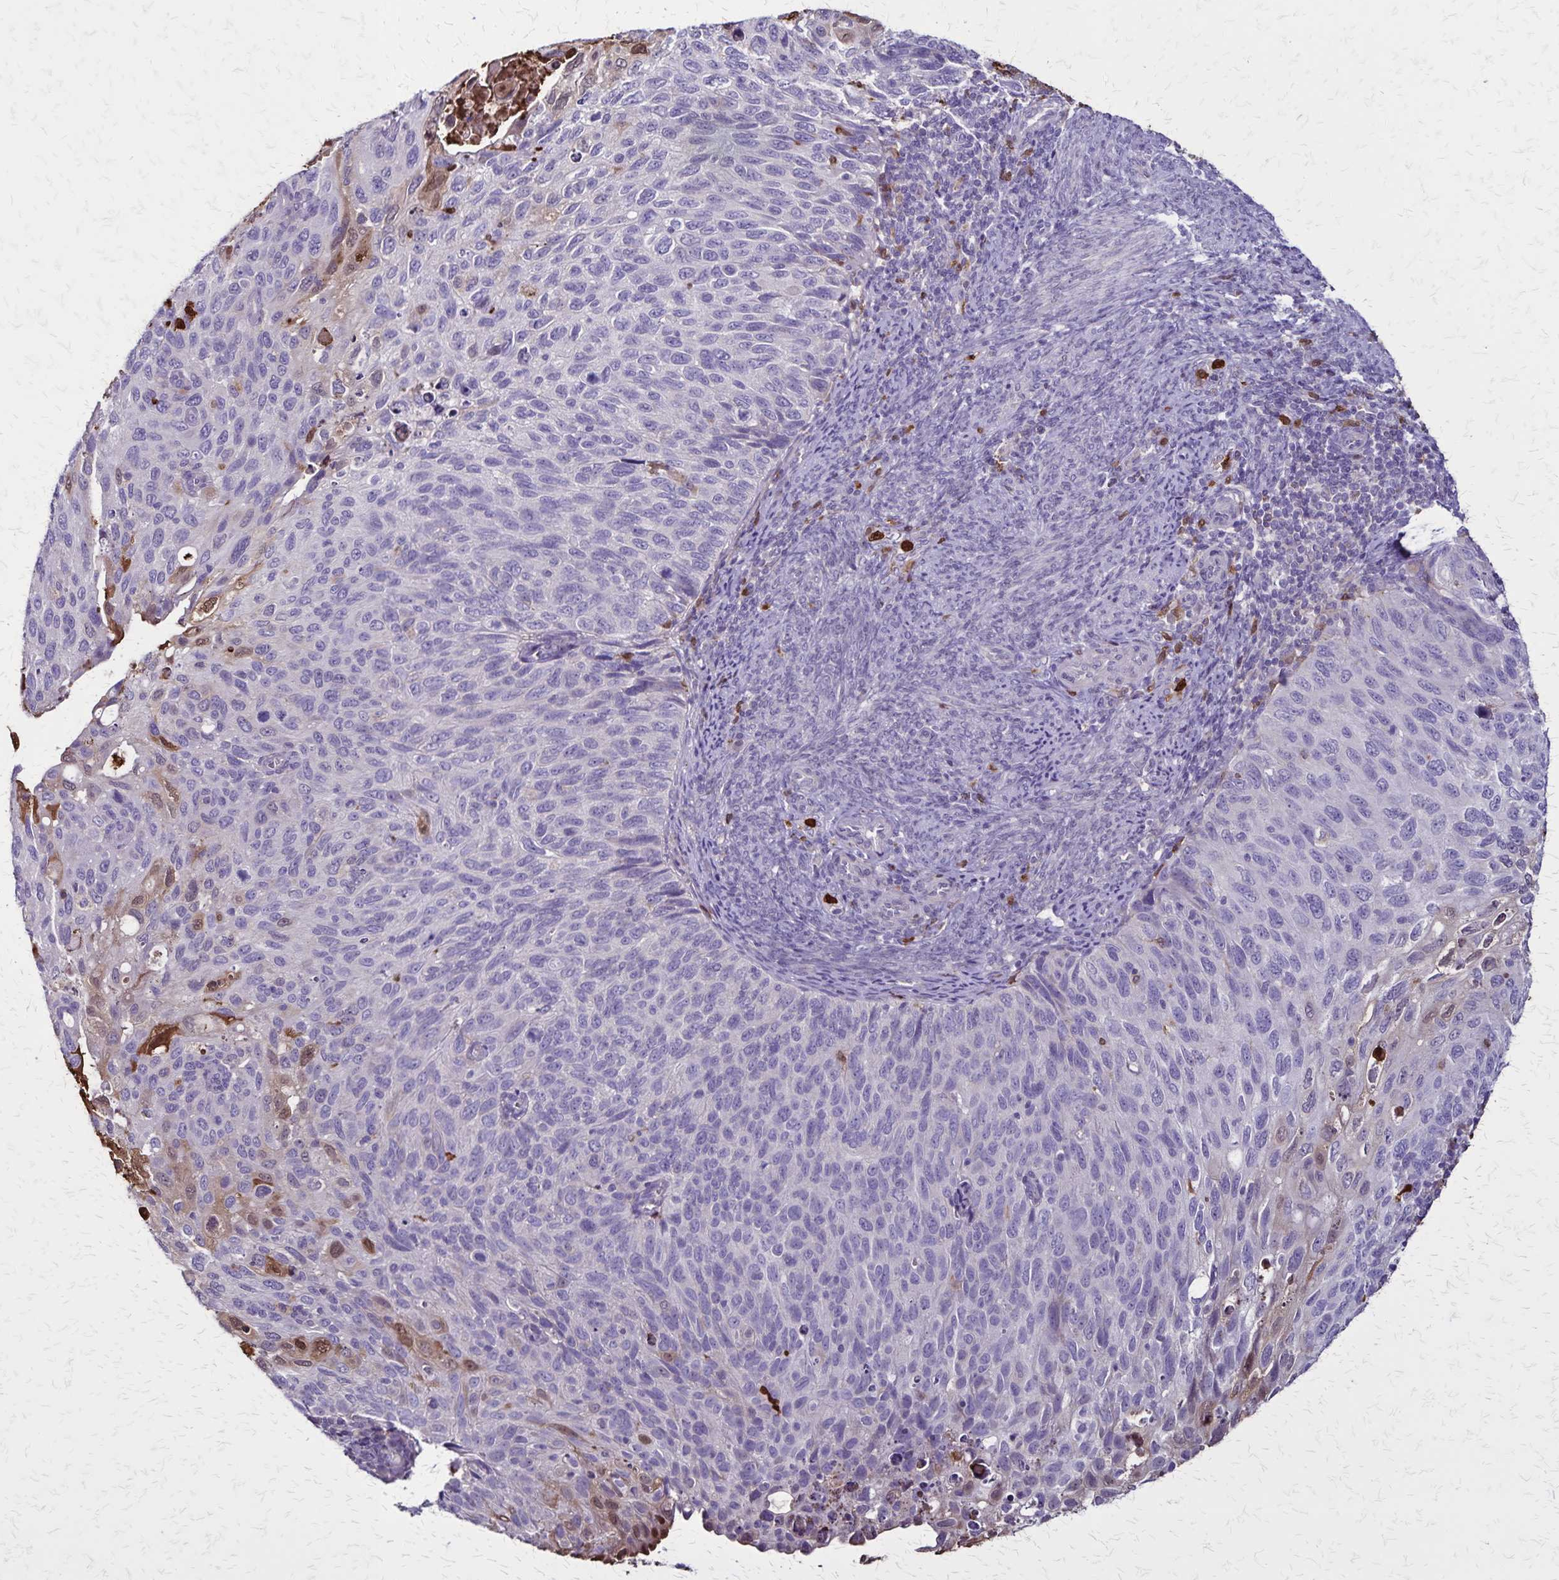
{"staining": {"intensity": "moderate", "quantity": "<25%", "location": "nuclear"}, "tissue": "cervical cancer", "cell_type": "Tumor cells", "image_type": "cancer", "snomed": [{"axis": "morphology", "description": "Squamous cell carcinoma, NOS"}, {"axis": "topography", "description": "Cervix"}], "caption": "The image displays immunohistochemical staining of cervical cancer. There is moderate nuclear expression is appreciated in about <25% of tumor cells.", "gene": "ULBP3", "patient": {"sex": "female", "age": 70}}